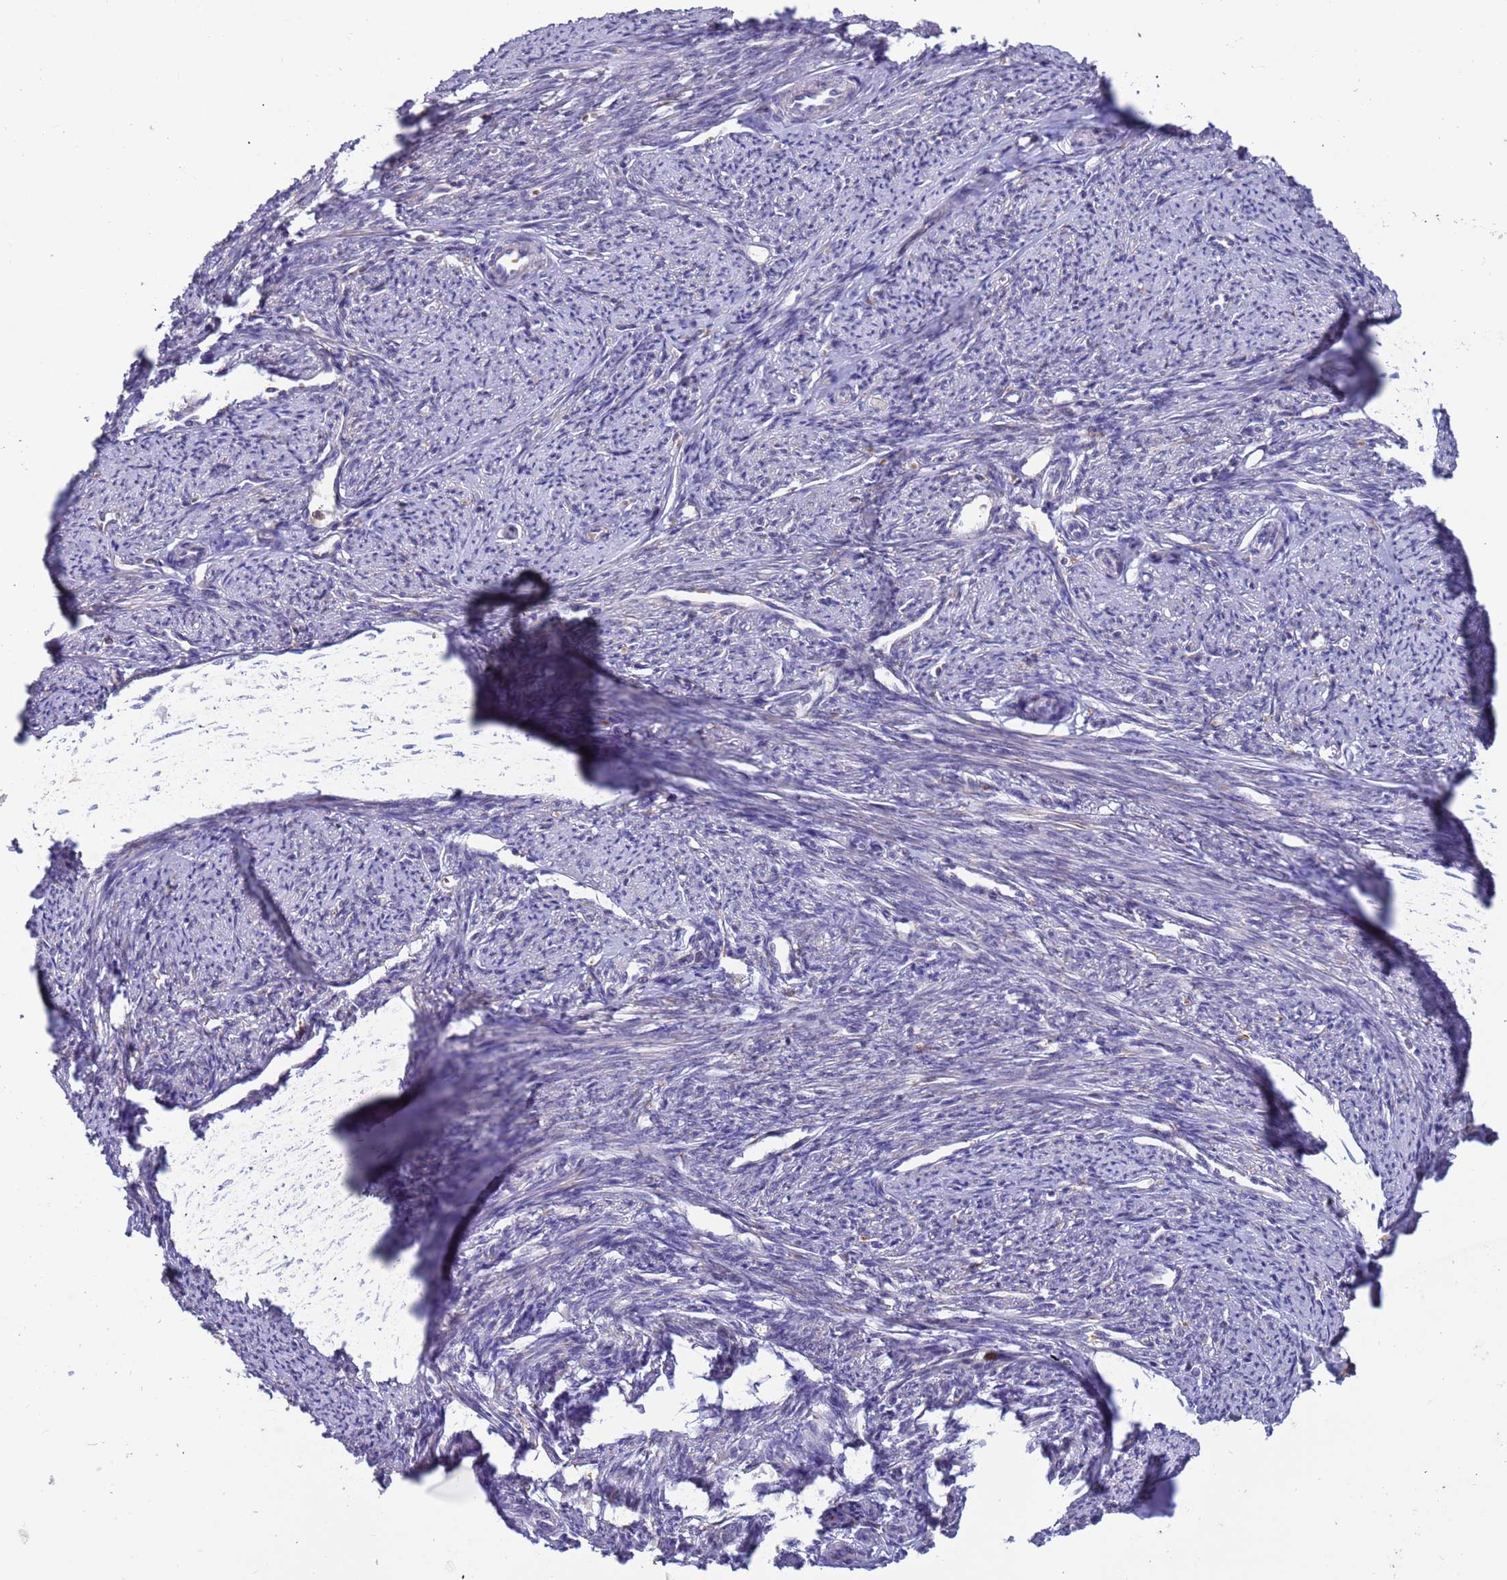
{"staining": {"intensity": "moderate", "quantity": "25%-75%", "location": "cytoplasmic/membranous"}, "tissue": "smooth muscle", "cell_type": "Smooth muscle cells", "image_type": "normal", "snomed": [{"axis": "morphology", "description": "Normal tissue, NOS"}, {"axis": "topography", "description": "Smooth muscle"}, {"axis": "topography", "description": "Uterus"}], "caption": "DAB immunohistochemical staining of benign smooth muscle shows moderate cytoplasmic/membranous protein staining in about 25%-75% of smooth muscle cells.", "gene": "AMPD3", "patient": {"sex": "female", "age": 59}}